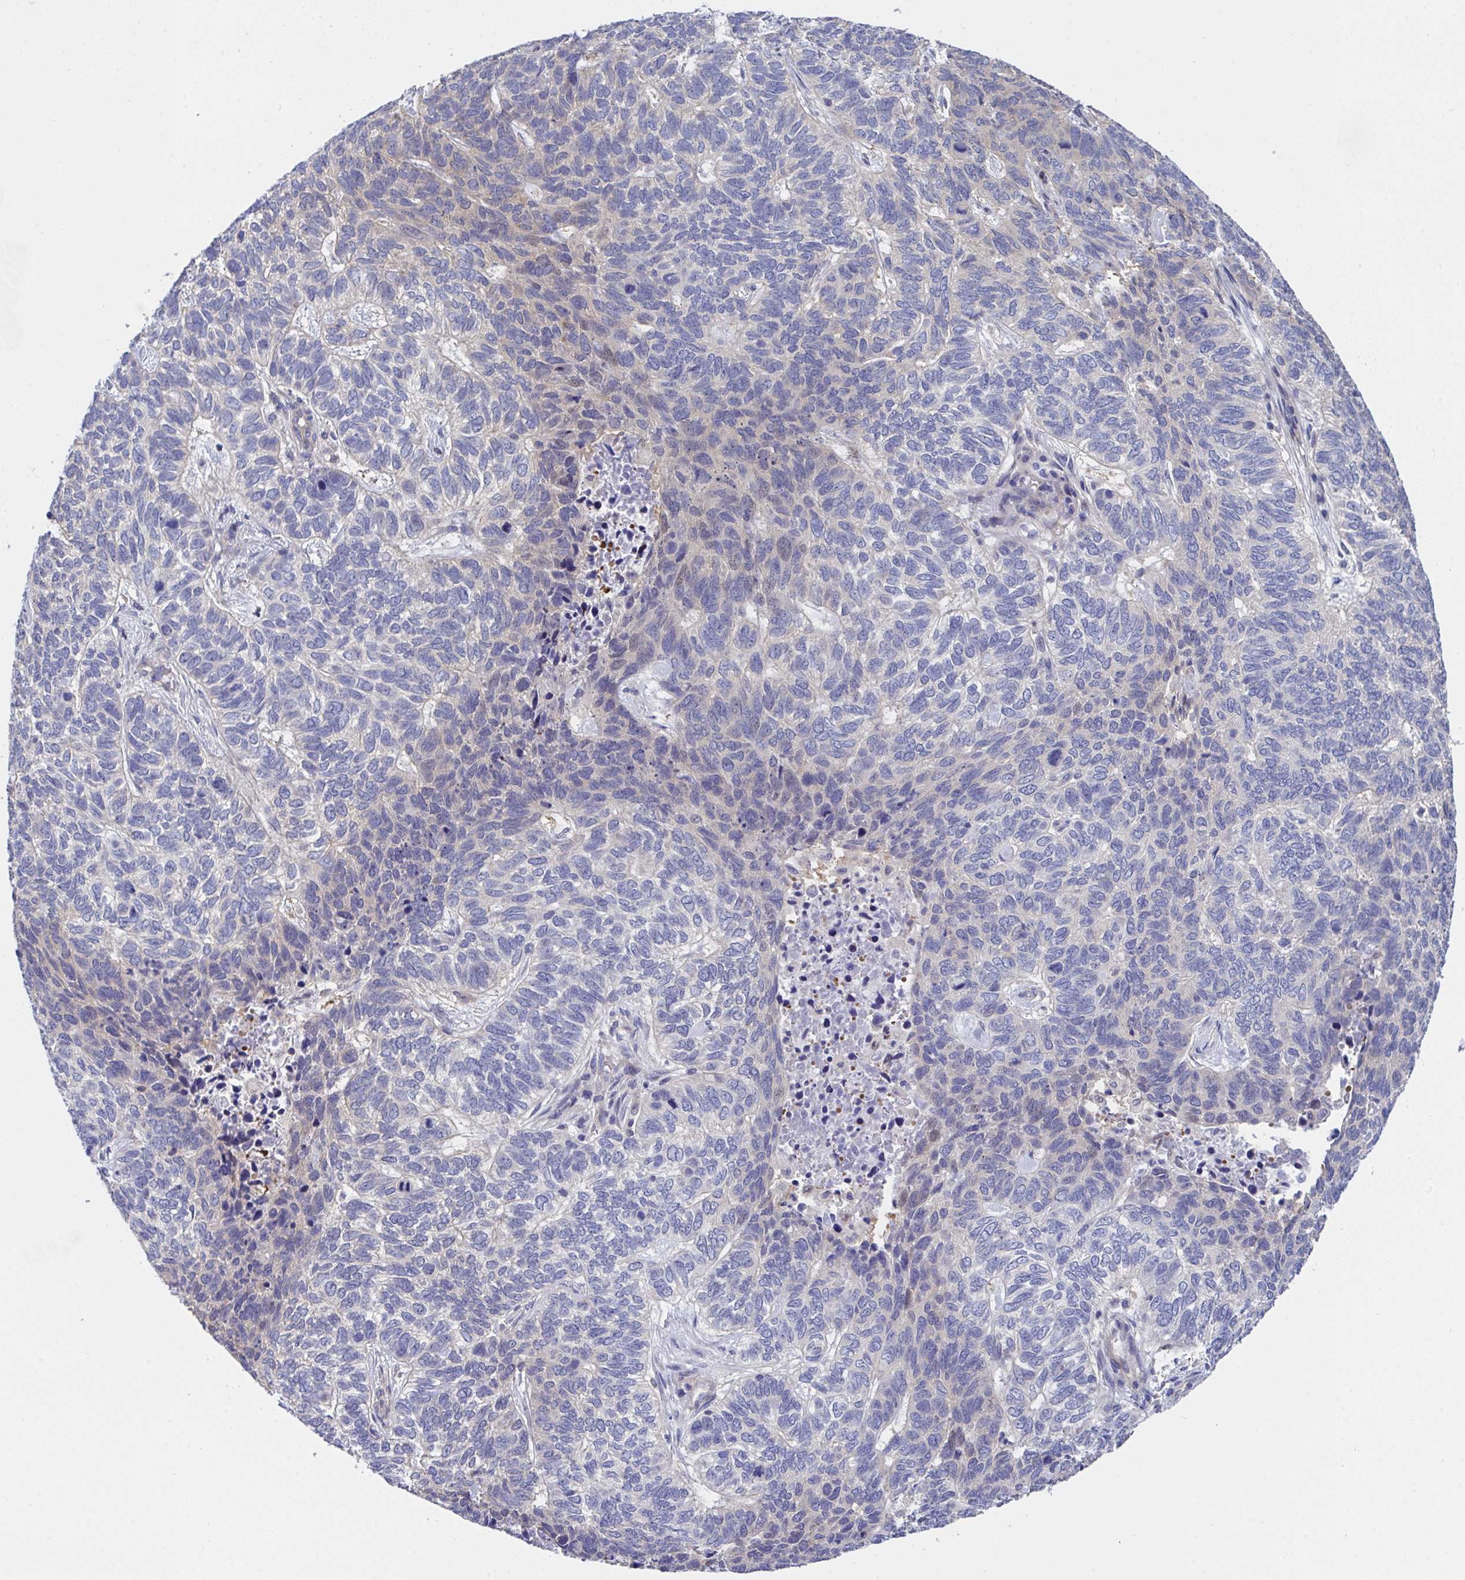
{"staining": {"intensity": "weak", "quantity": "<25%", "location": "nuclear"}, "tissue": "skin cancer", "cell_type": "Tumor cells", "image_type": "cancer", "snomed": [{"axis": "morphology", "description": "Basal cell carcinoma"}, {"axis": "topography", "description": "Skin"}], "caption": "Immunohistochemistry of skin basal cell carcinoma reveals no expression in tumor cells. The staining is performed using DAB brown chromogen with nuclei counter-stained in using hematoxylin.", "gene": "P2RX3", "patient": {"sex": "female", "age": 65}}